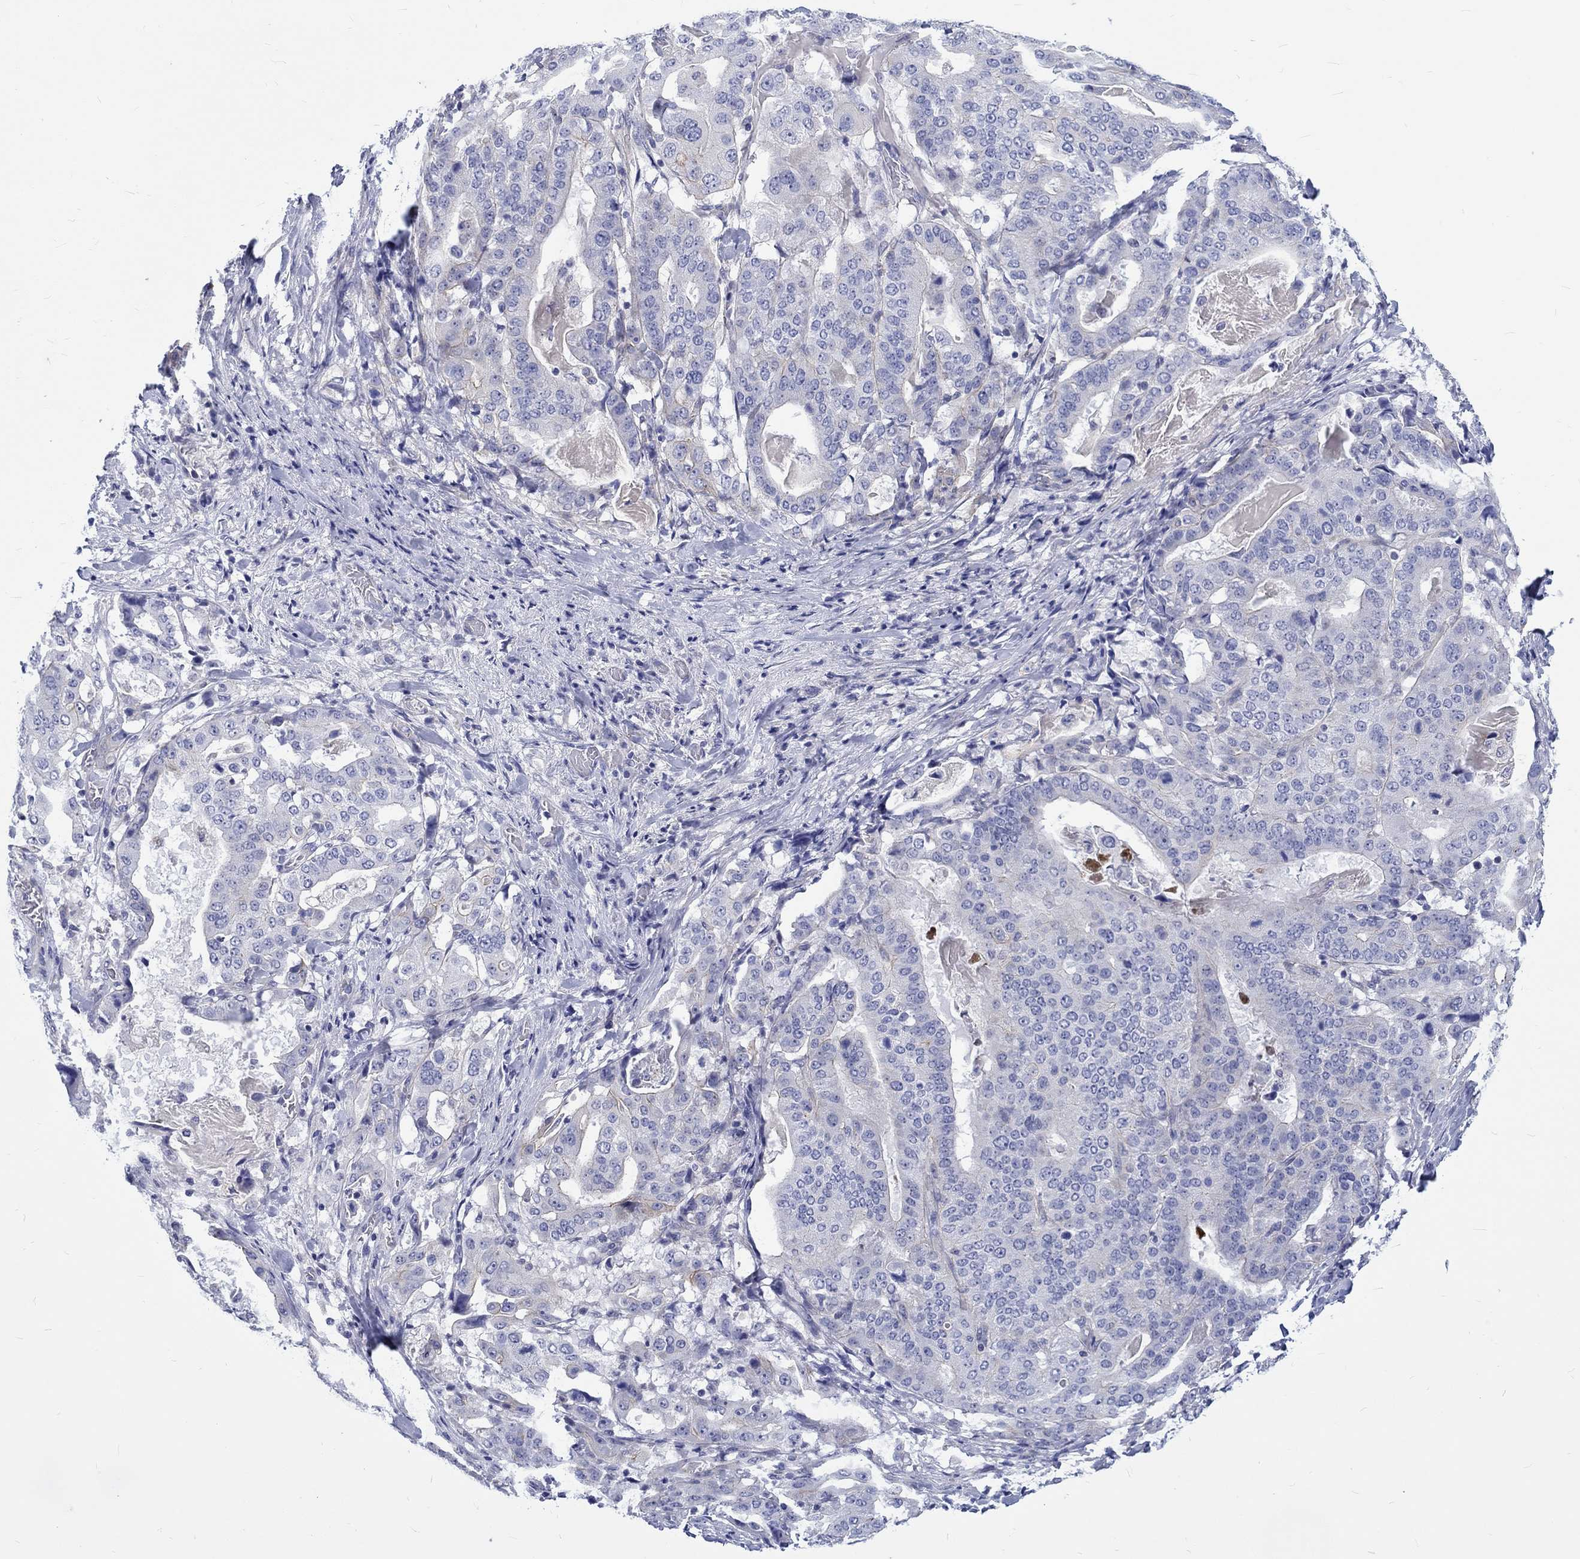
{"staining": {"intensity": "negative", "quantity": "none", "location": "none"}, "tissue": "stomach cancer", "cell_type": "Tumor cells", "image_type": "cancer", "snomed": [{"axis": "morphology", "description": "Adenocarcinoma, NOS"}, {"axis": "topography", "description": "Stomach"}], "caption": "Adenocarcinoma (stomach) was stained to show a protein in brown. There is no significant staining in tumor cells.", "gene": "SH2D7", "patient": {"sex": "male", "age": 48}}